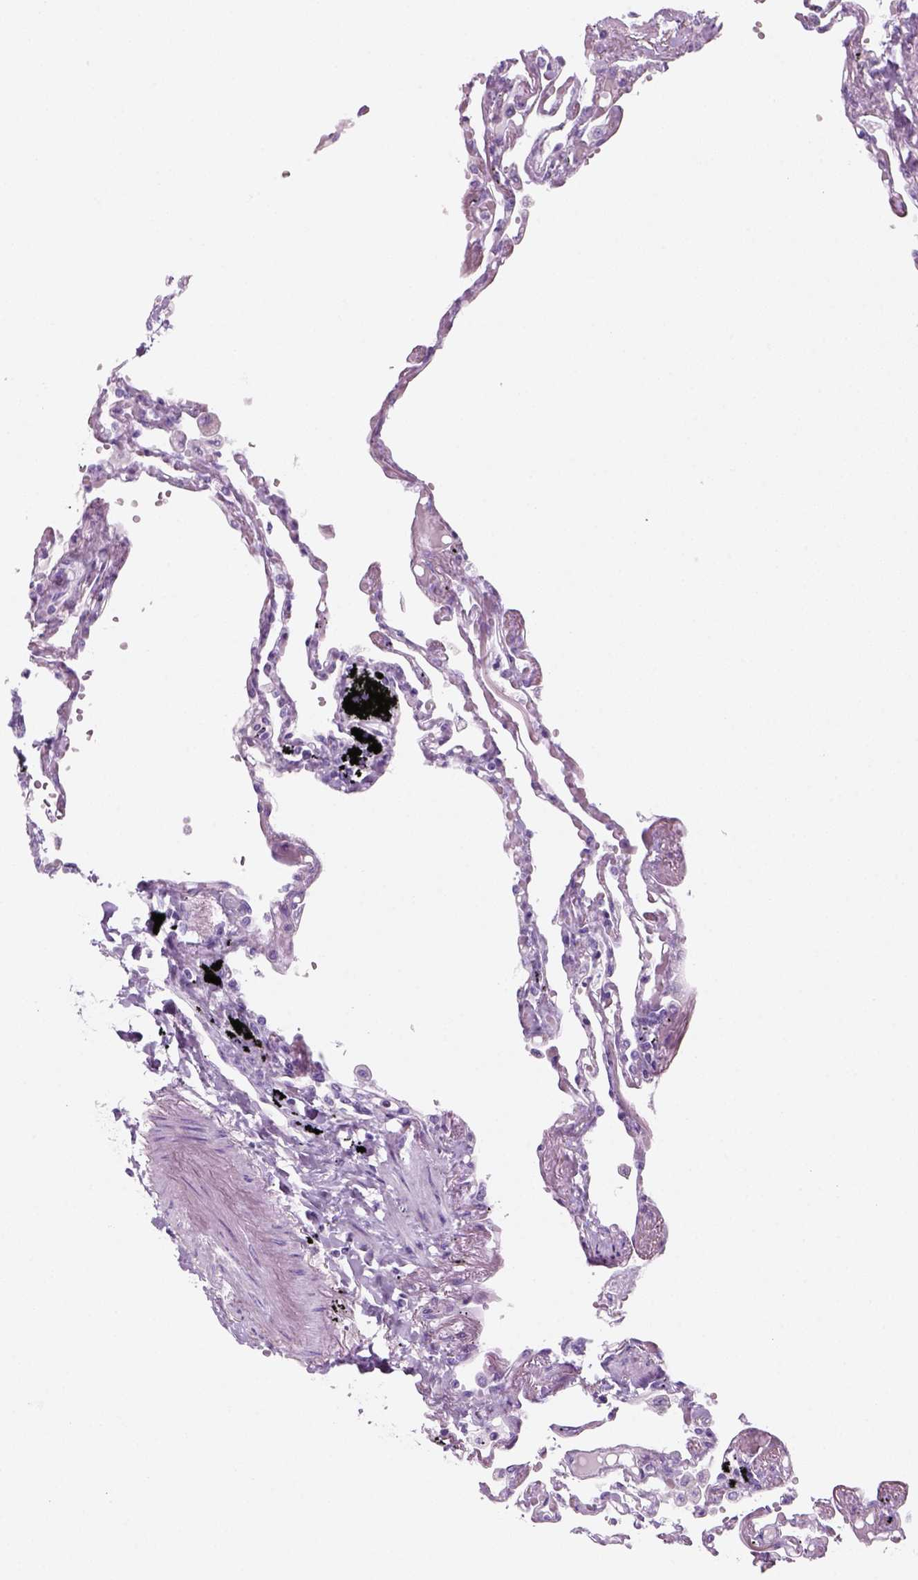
{"staining": {"intensity": "negative", "quantity": "none", "location": "none"}, "tissue": "lung", "cell_type": "Alveolar cells", "image_type": "normal", "snomed": [{"axis": "morphology", "description": "Normal tissue, NOS"}, {"axis": "morphology", "description": "Adenocarcinoma, NOS"}, {"axis": "topography", "description": "Cartilage tissue"}, {"axis": "topography", "description": "Lung"}], "caption": "IHC micrograph of normal human lung stained for a protein (brown), which exhibits no staining in alveolar cells. Nuclei are stained in blue.", "gene": "KRTAP11", "patient": {"sex": "female", "age": 67}}